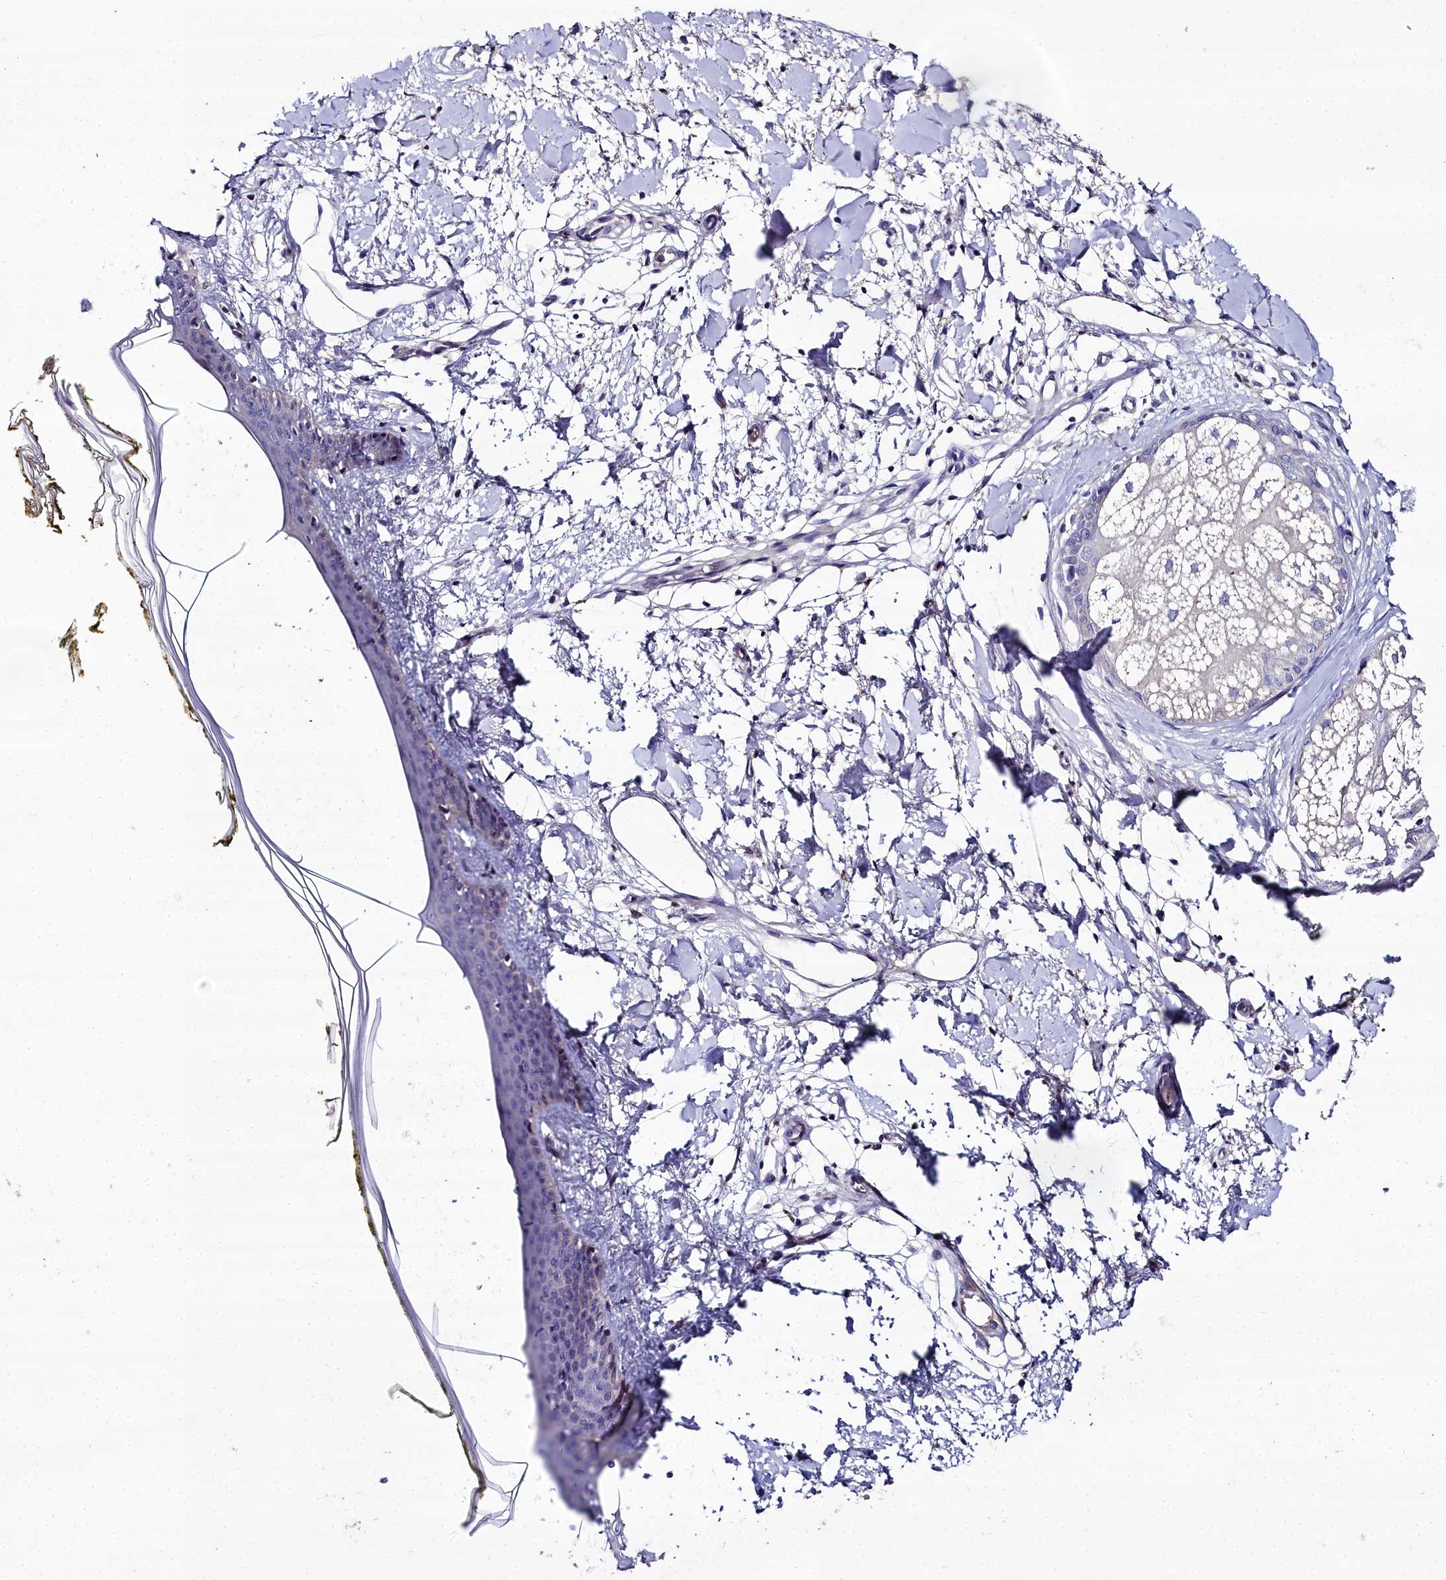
{"staining": {"intensity": "negative", "quantity": "none", "location": "none"}, "tissue": "skin", "cell_type": "Fibroblasts", "image_type": "normal", "snomed": [{"axis": "morphology", "description": "Normal tissue, NOS"}, {"axis": "topography", "description": "Skin"}], "caption": "Immunohistochemistry (IHC) image of benign skin: human skin stained with DAB (3,3'-diaminobenzidine) demonstrates no significant protein positivity in fibroblasts. Nuclei are stained in blue.", "gene": "NT5M", "patient": {"sex": "female", "age": 34}}